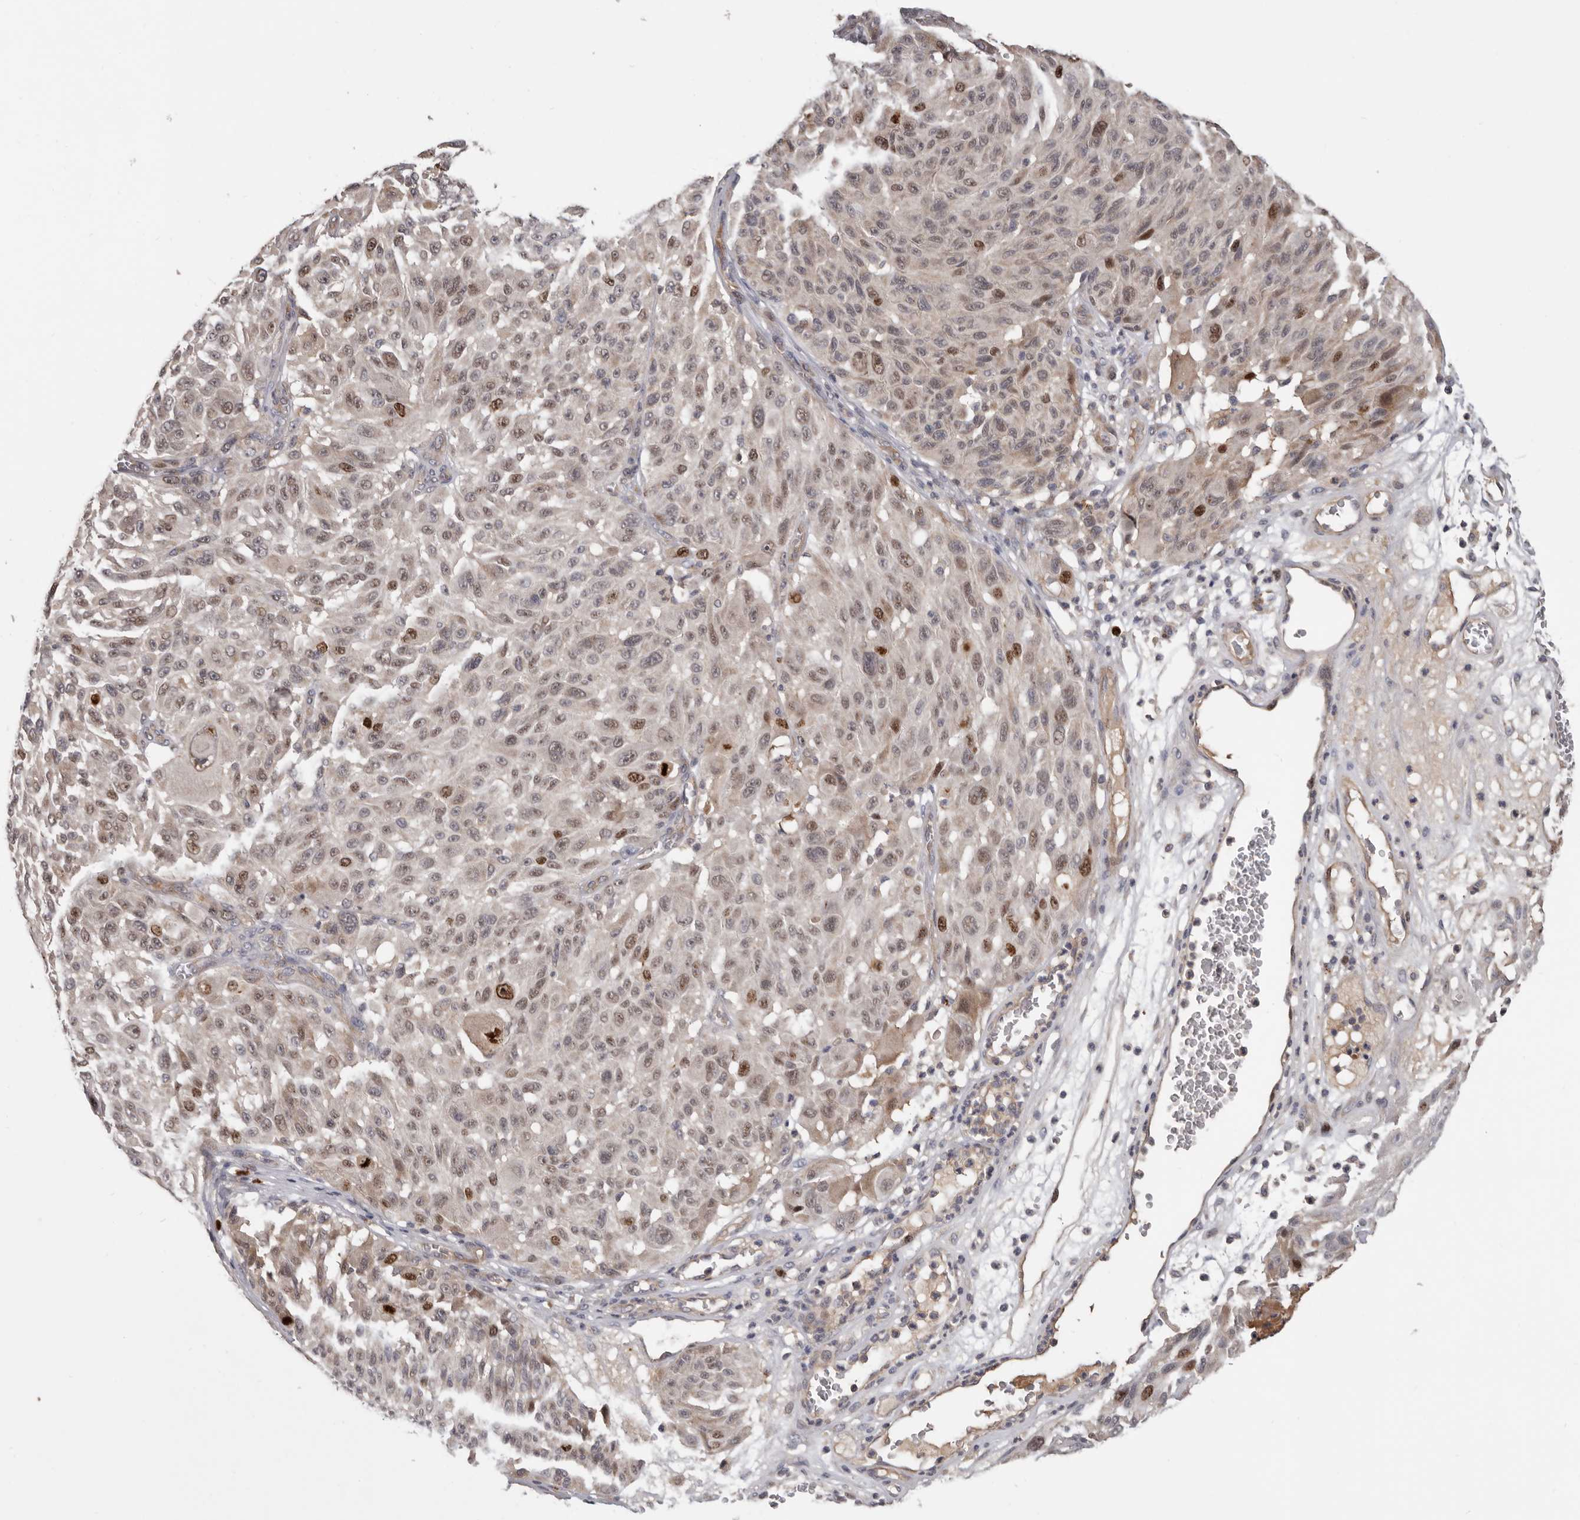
{"staining": {"intensity": "strong", "quantity": "<25%", "location": "nuclear"}, "tissue": "melanoma", "cell_type": "Tumor cells", "image_type": "cancer", "snomed": [{"axis": "morphology", "description": "Malignant melanoma, NOS"}, {"axis": "topography", "description": "Skin"}], "caption": "IHC photomicrograph of neoplastic tissue: human malignant melanoma stained using IHC displays medium levels of strong protein expression localized specifically in the nuclear of tumor cells, appearing as a nuclear brown color.", "gene": "CDCA8", "patient": {"sex": "male", "age": 83}}